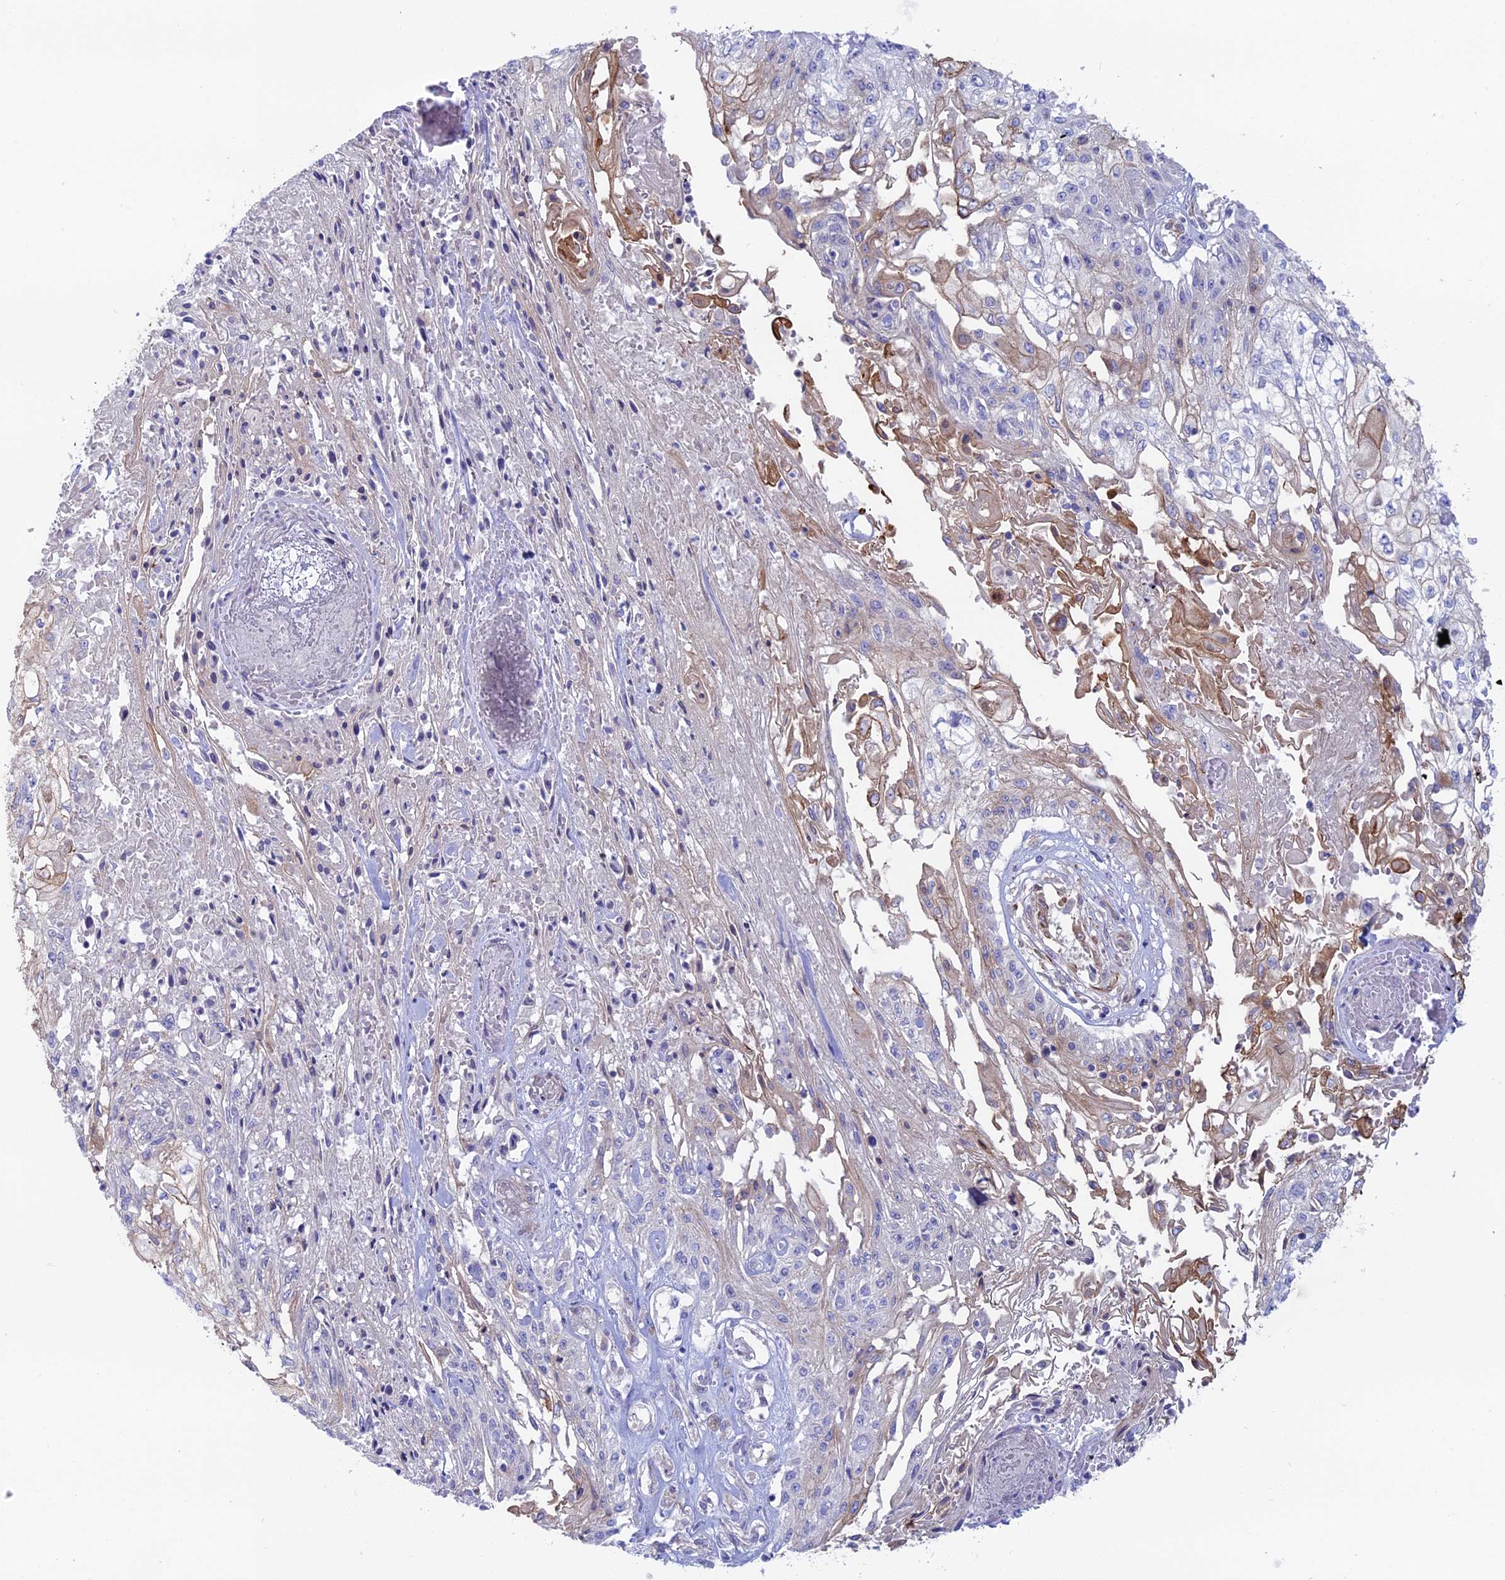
{"staining": {"intensity": "weak", "quantity": "25%-75%", "location": "cytoplasmic/membranous"}, "tissue": "skin cancer", "cell_type": "Tumor cells", "image_type": "cancer", "snomed": [{"axis": "morphology", "description": "Squamous cell carcinoma, NOS"}, {"axis": "morphology", "description": "Squamous cell carcinoma, metastatic, NOS"}, {"axis": "topography", "description": "Skin"}, {"axis": "topography", "description": "Lymph node"}], "caption": "Immunohistochemical staining of skin cancer (squamous cell carcinoma) demonstrates low levels of weak cytoplasmic/membranous protein positivity in about 25%-75% of tumor cells.", "gene": "MYO5B", "patient": {"sex": "male", "age": 75}}